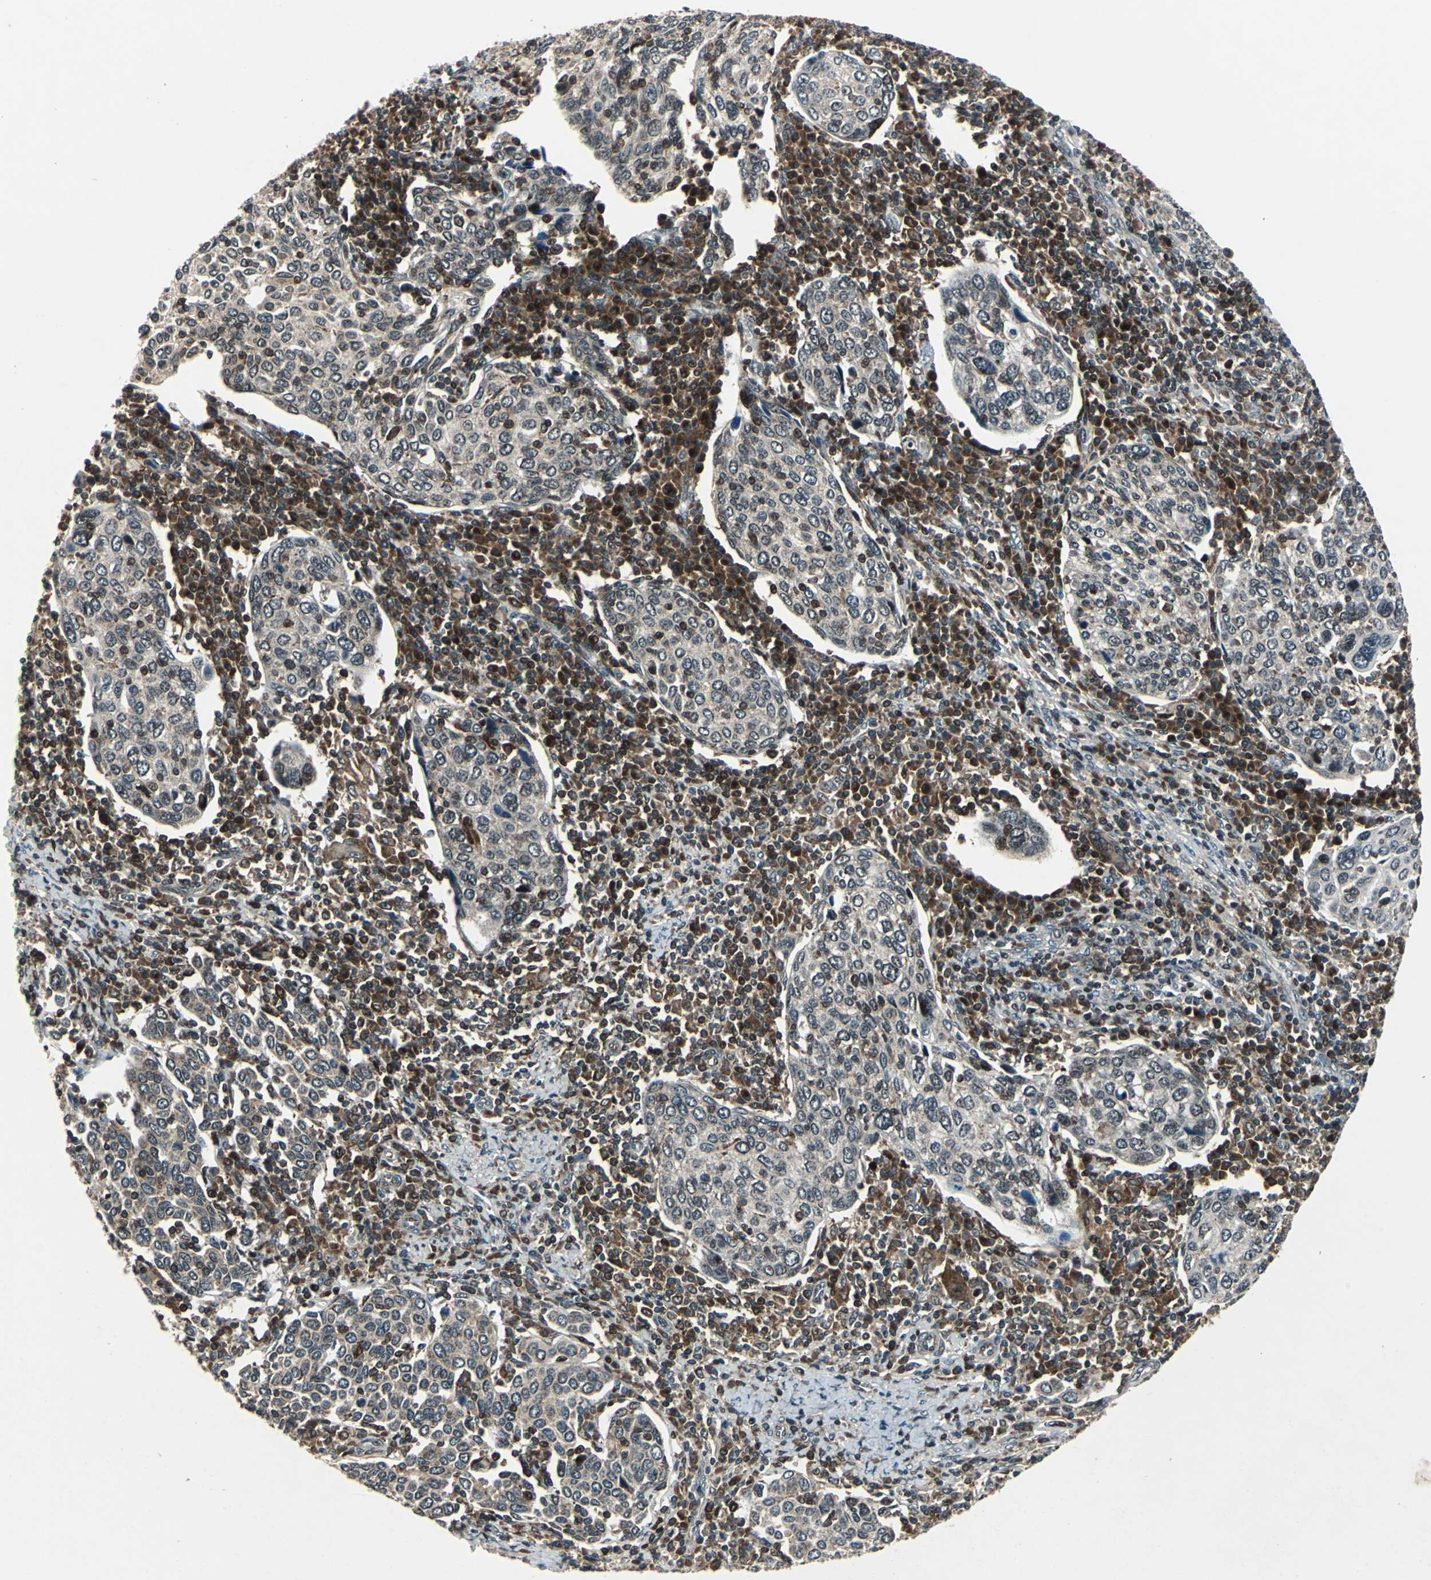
{"staining": {"intensity": "weak", "quantity": "<25%", "location": "cytoplasmic/membranous,nuclear"}, "tissue": "cervical cancer", "cell_type": "Tumor cells", "image_type": "cancer", "snomed": [{"axis": "morphology", "description": "Squamous cell carcinoma, NOS"}, {"axis": "topography", "description": "Cervix"}], "caption": "This is an immunohistochemistry (IHC) micrograph of cervical cancer. There is no staining in tumor cells.", "gene": "AATF", "patient": {"sex": "female", "age": 40}}